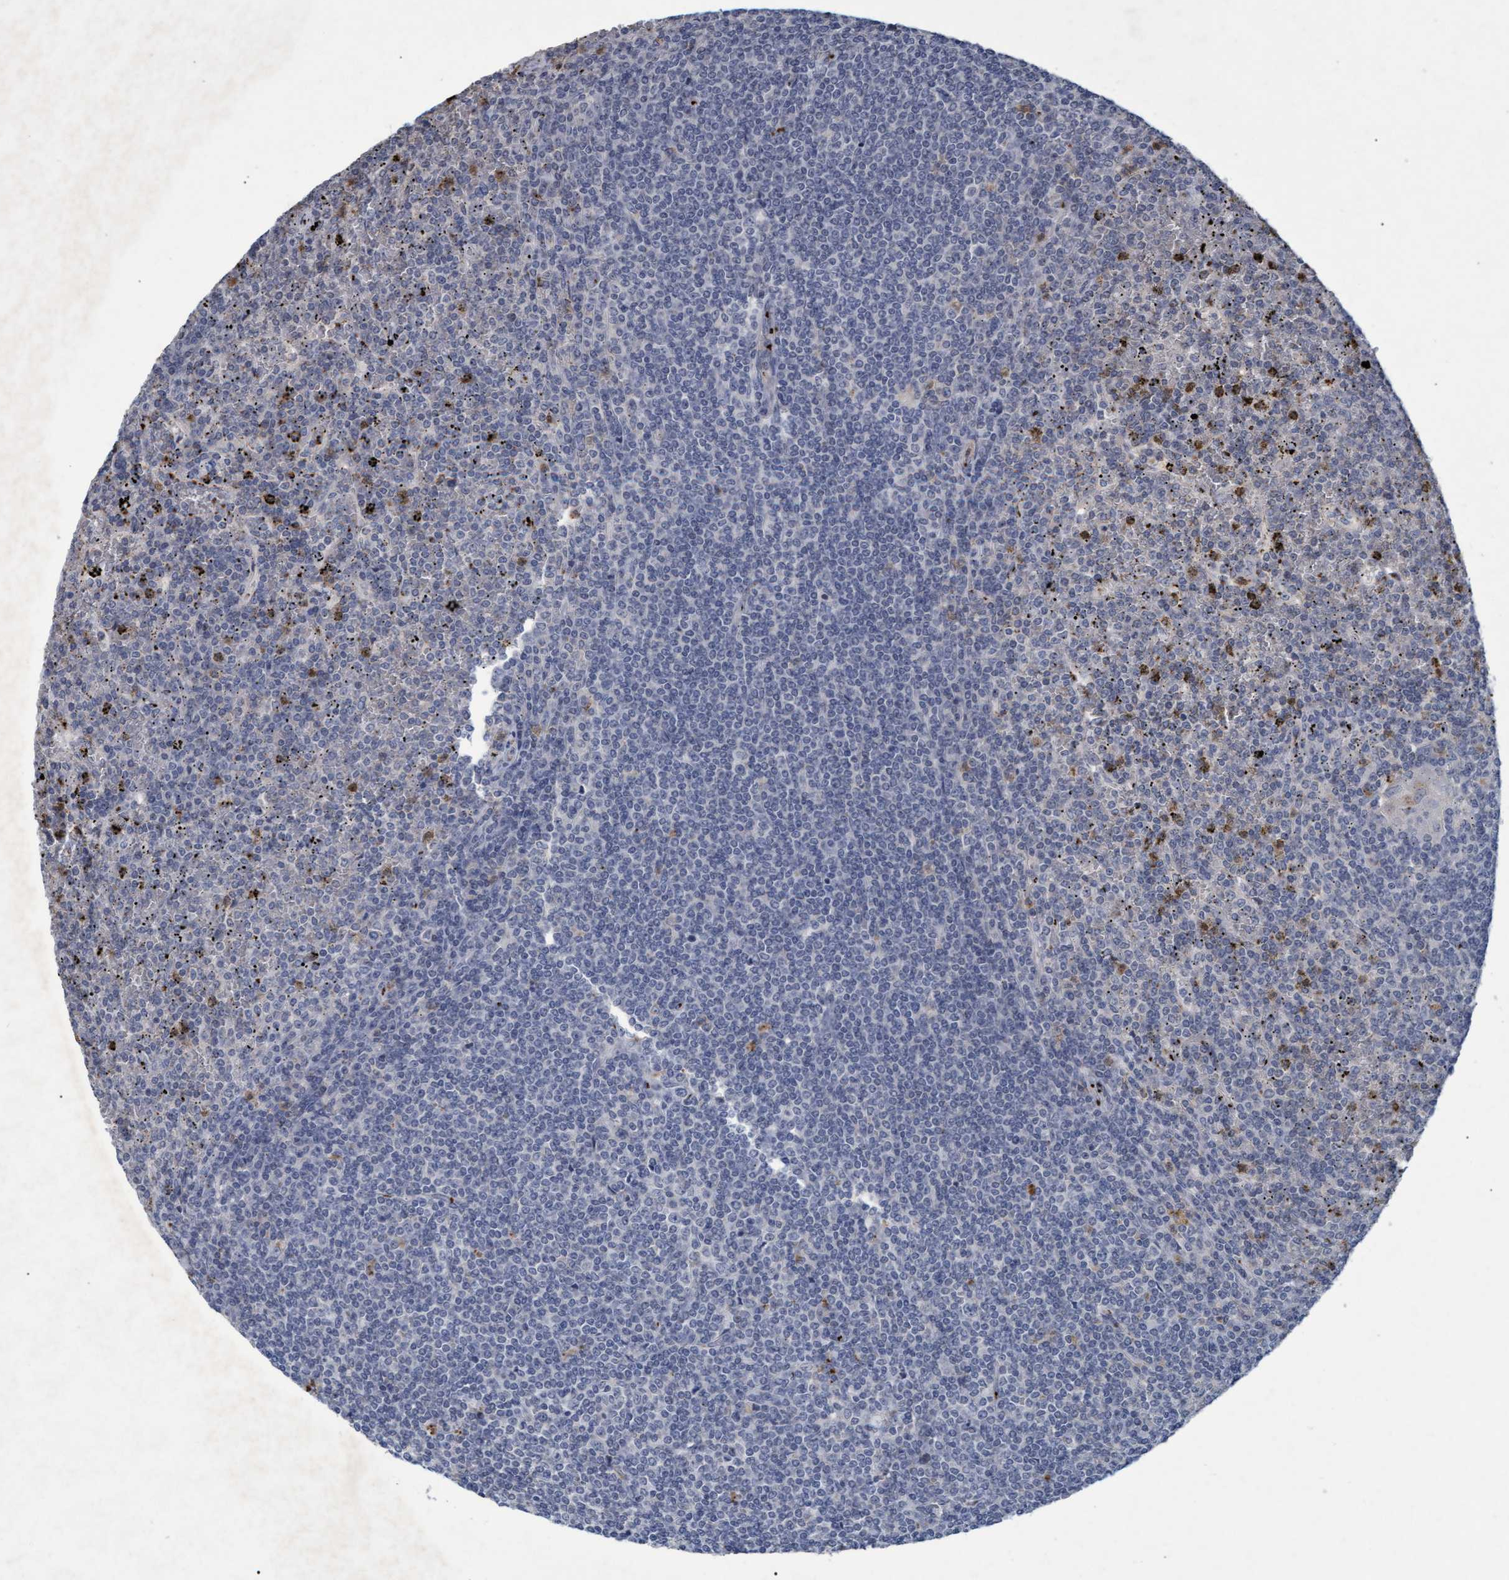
{"staining": {"intensity": "negative", "quantity": "none", "location": "none"}, "tissue": "lymphoma", "cell_type": "Tumor cells", "image_type": "cancer", "snomed": [{"axis": "morphology", "description": "Malignant lymphoma, non-Hodgkin's type, Low grade"}, {"axis": "topography", "description": "Spleen"}], "caption": "Tumor cells are negative for protein expression in human malignant lymphoma, non-Hodgkin's type (low-grade). Brightfield microscopy of IHC stained with DAB (3,3'-diaminobenzidine) (brown) and hematoxylin (blue), captured at high magnification.", "gene": "GALC", "patient": {"sex": "female", "age": 19}}